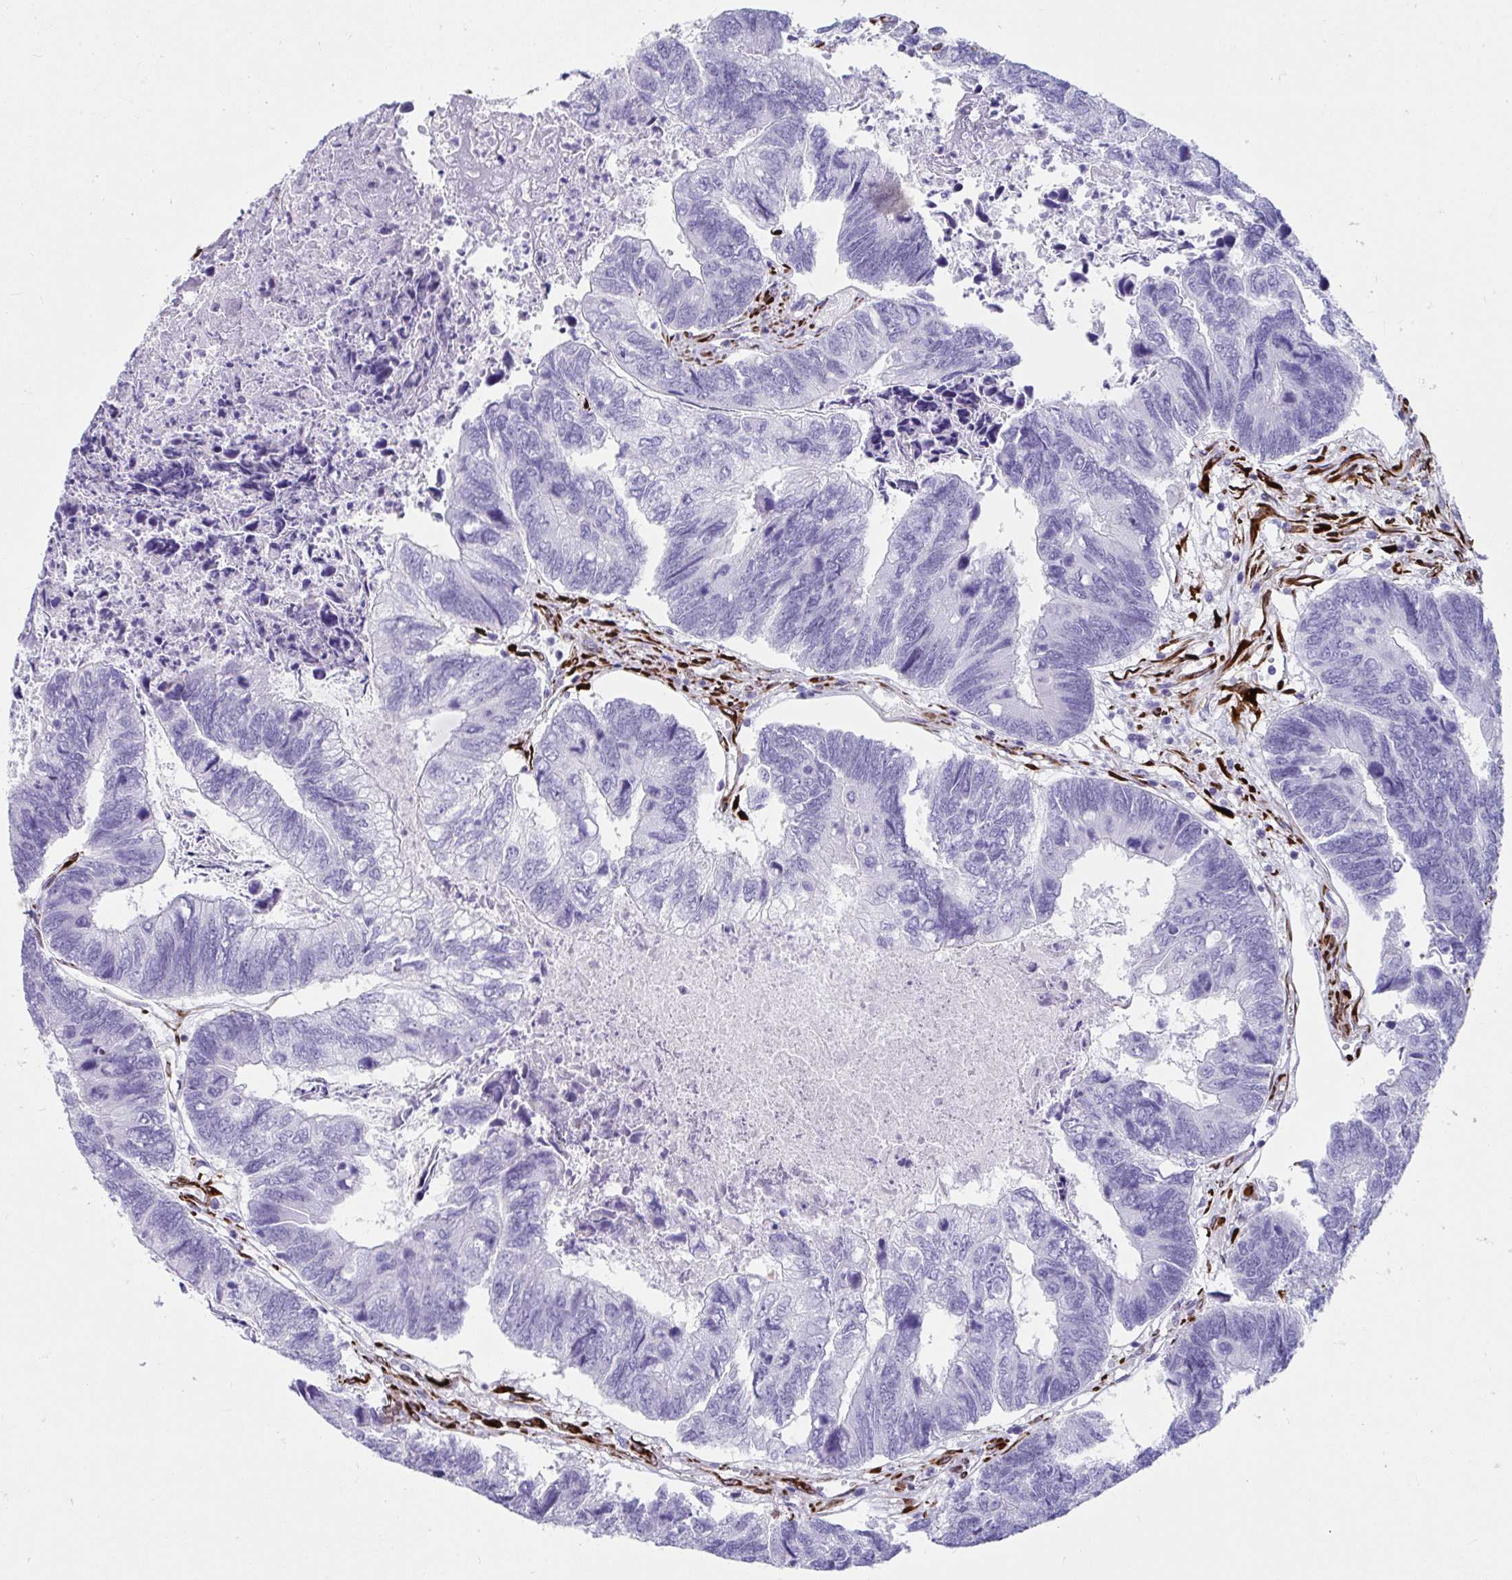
{"staining": {"intensity": "negative", "quantity": "none", "location": "none"}, "tissue": "colorectal cancer", "cell_type": "Tumor cells", "image_type": "cancer", "snomed": [{"axis": "morphology", "description": "Adenocarcinoma, NOS"}, {"axis": "topography", "description": "Colon"}], "caption": "A high-resolution histopathology image shows immunohistochemistry (IHC) staining of colorectal cancer, which displays no significant positivity in tumor cells.", "gene": "GRXCR2", "patient": {"sex": "female", "age": 67}}